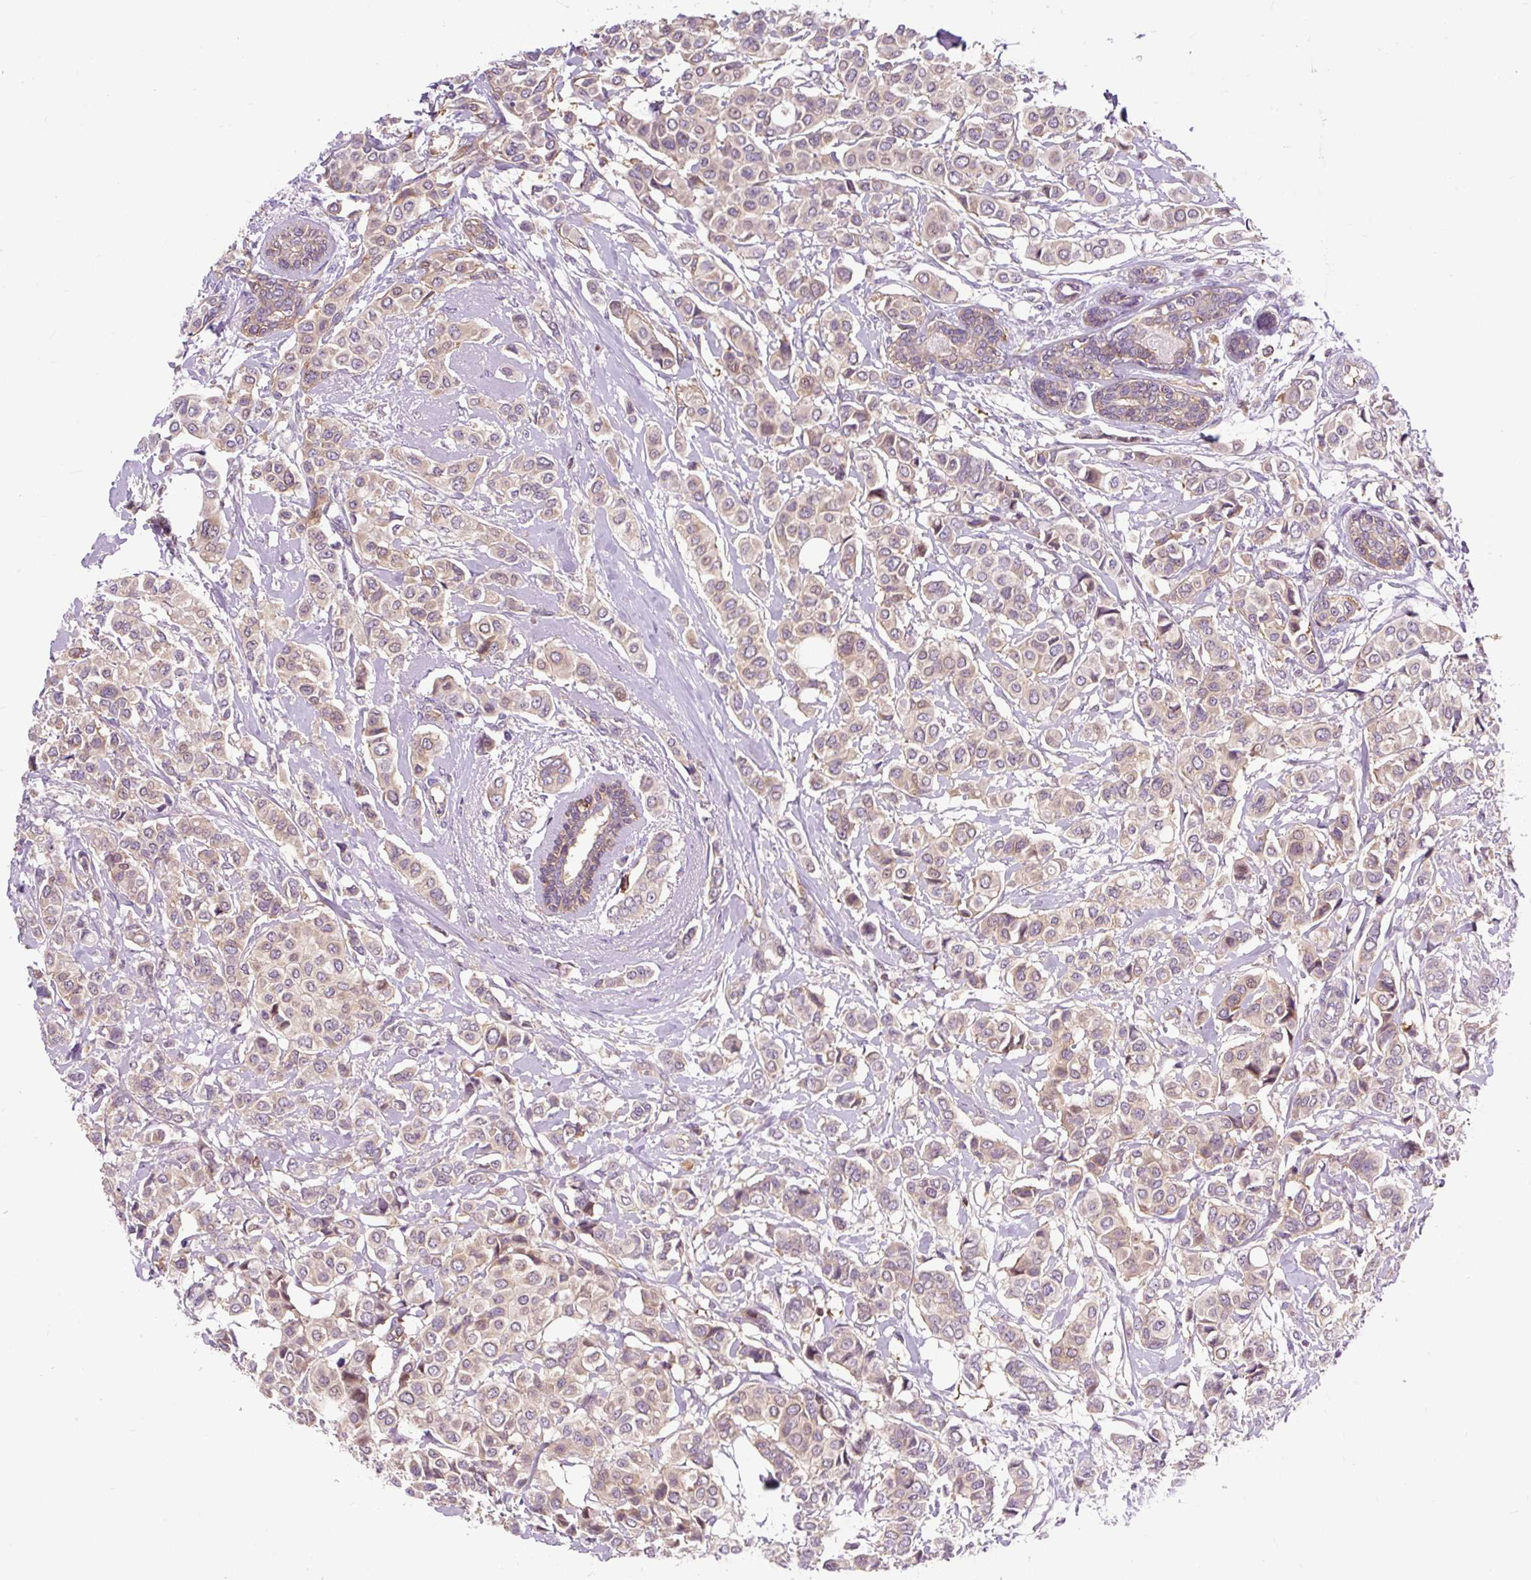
{"staining": {"intensity": "weak", "quantity": "25%-75%", "location": "cytoplasmic/membranous"}, "tissue": "breast cancer", "cell_type": "Tumor cells", "image_type": "cancer", "snomed": [{"axis": "morphology", "description": "Lobular carcinoma"}, {"axis": "topography", "description": "Breast"}], "caption": "A micrograph of human breast lobular carcinoma stained for a protein demonstrates weak cytoplasmic/membranous brown staining in tumor cells.", "gene": "CISD3", "patient": {"sex": "female", "age": 51}}